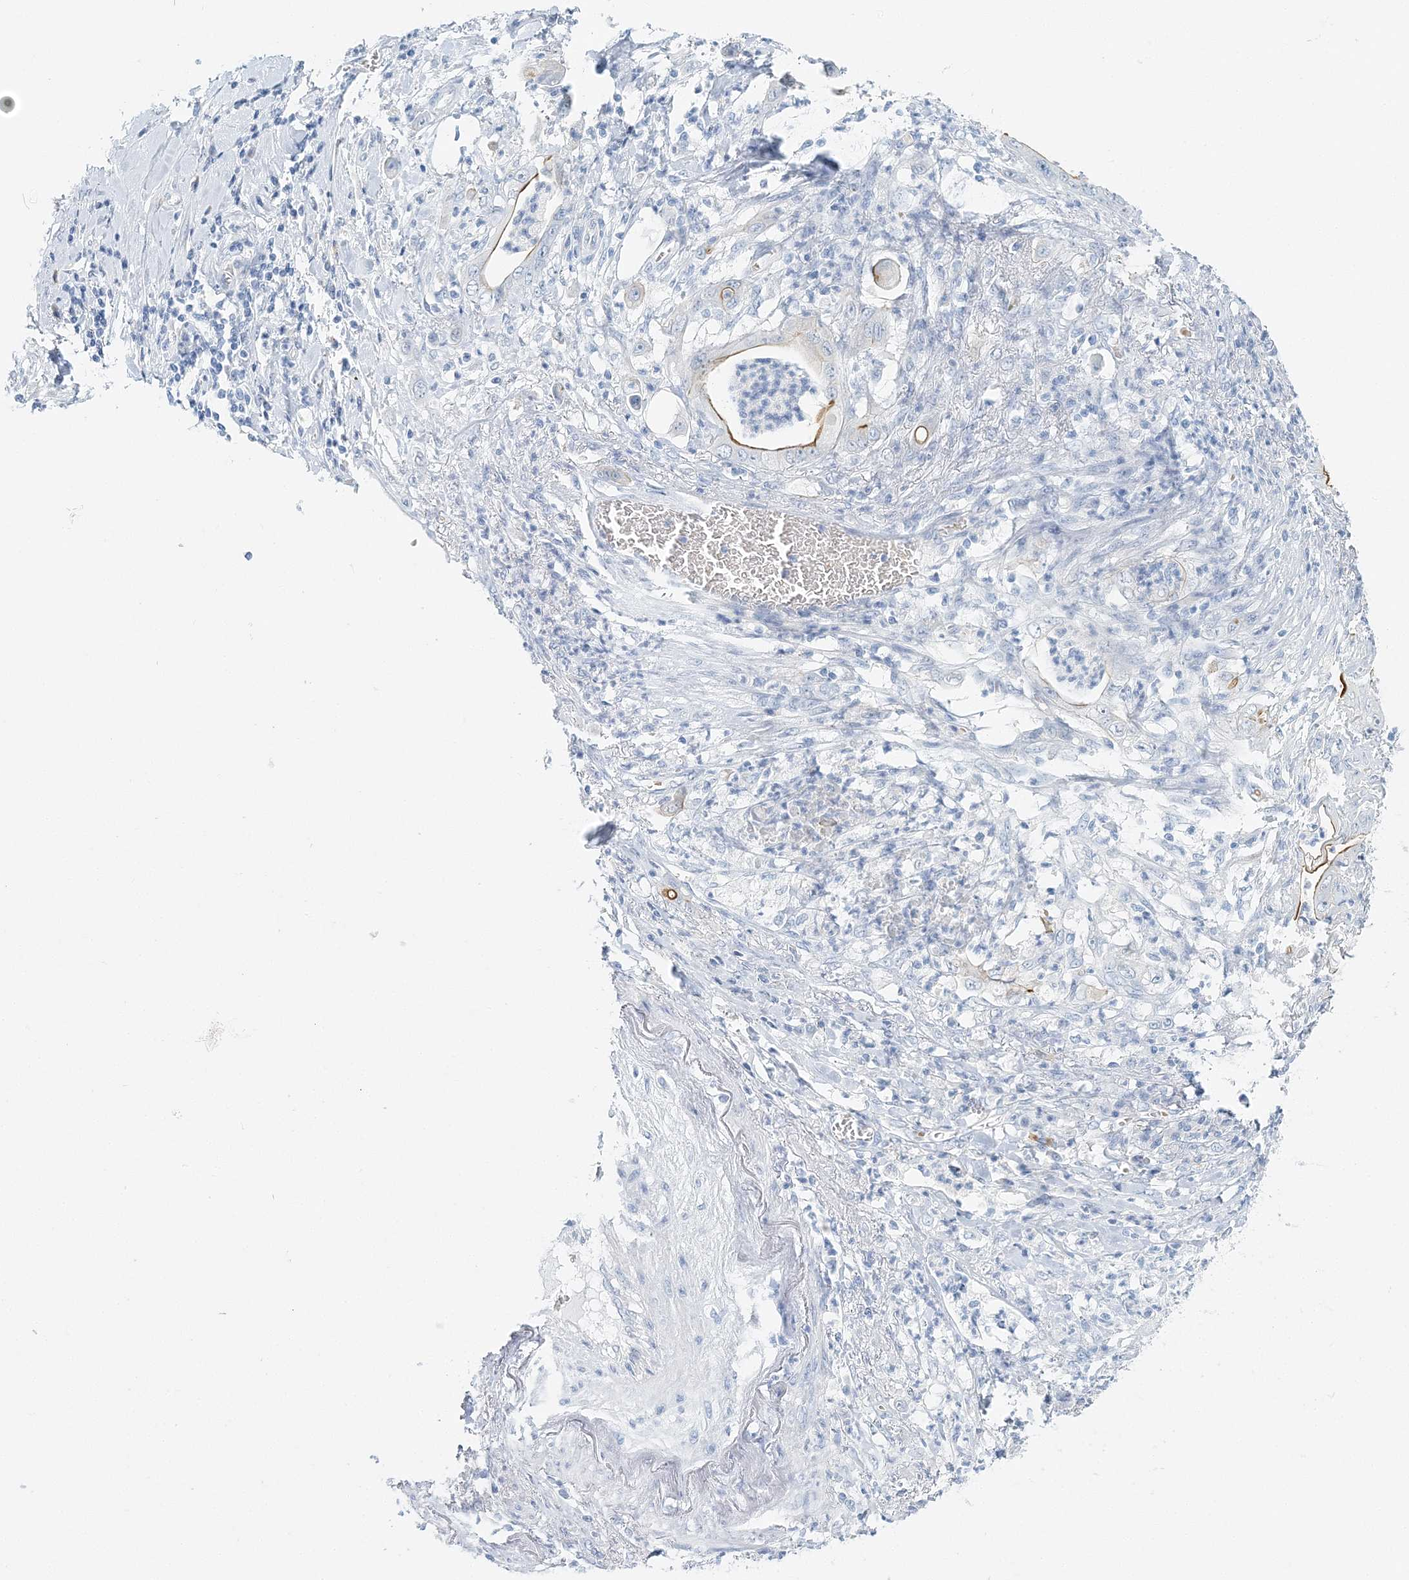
{"staining": {"intensity": "moderate", "quantity": "<25%", "location": "cytoplasmic/membranous"}, "tissue": "stomach cancer", "cell_type": "Tumor cells", "image_type": "cancer", "snomed": [{"axis": "morphology", "description": "Adenocarcinoma, NOS"}, {"axis": "topography", "description": "Stomach"}], "caption": "Protein expression analysis of human stomach cancer (adenocarcinoma) reveals moderate cytoplasmic/membranous positivity in approximately <25% of tumor cells.", "gene": "VILL", "patient": {"sex": "female", "age": 73}}